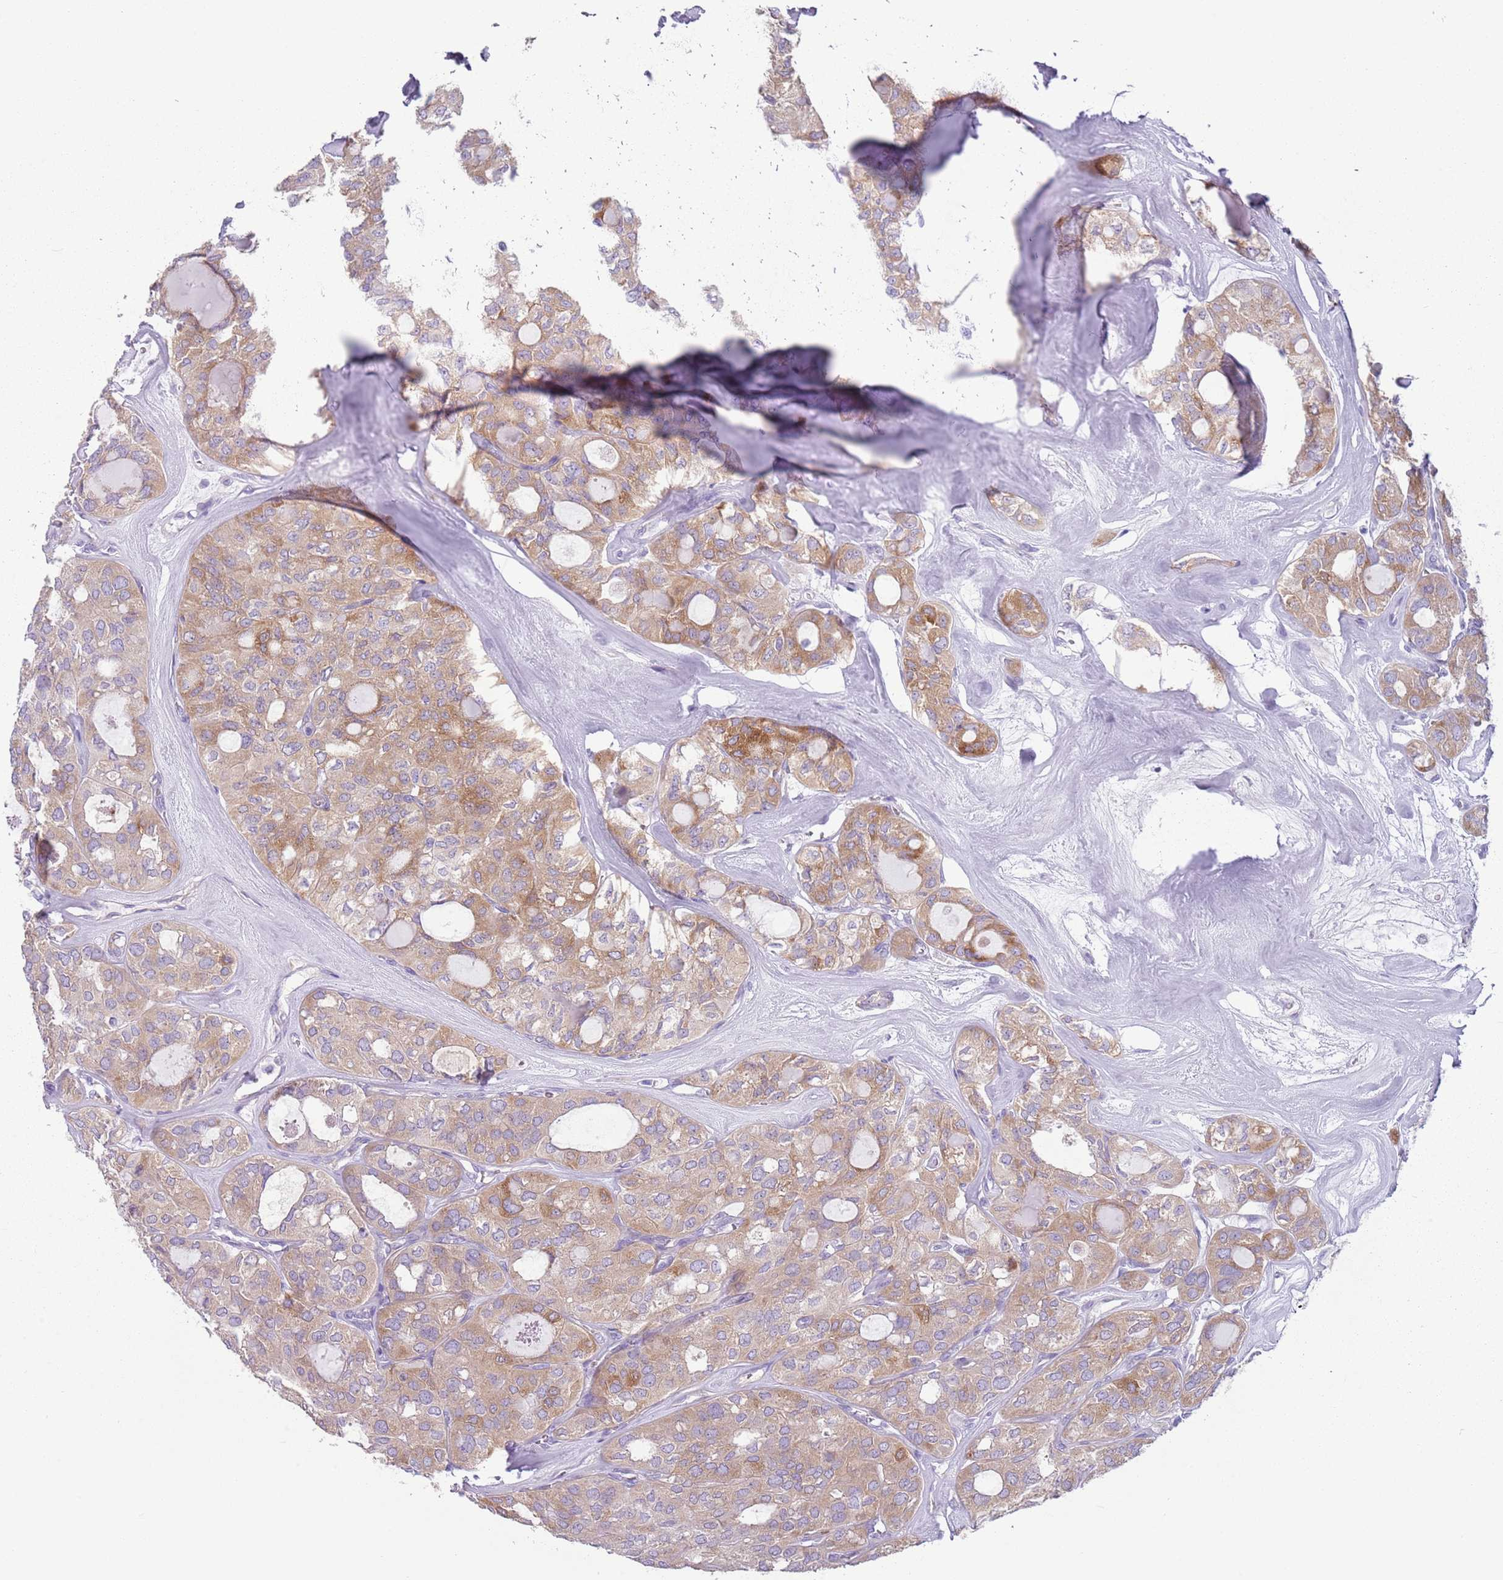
{"staining": {"intensity": "moderate", "quantity": "25%-75%", "location": "cytoplasmic/membranous"}, "tissue": "thyroid cancer", "cell_type": "Tumor cells", "image_type": "cancer", "snomed": [{"axis": "morphology", "description": "Follicular adenoma carcinoma, NOS"}, {"axis": "topography", "description": "Thyroid gland"}], "caption": "DAB immunohistochemical staining of follicular adenoma carcinoma (thyroid) demonstrates moderate cytoplasmic/membranous protein expression in approximately 25%-75% of tumor cells.", "gene": "HYOU1", "patient": {"sex": "male", "age": 75}}